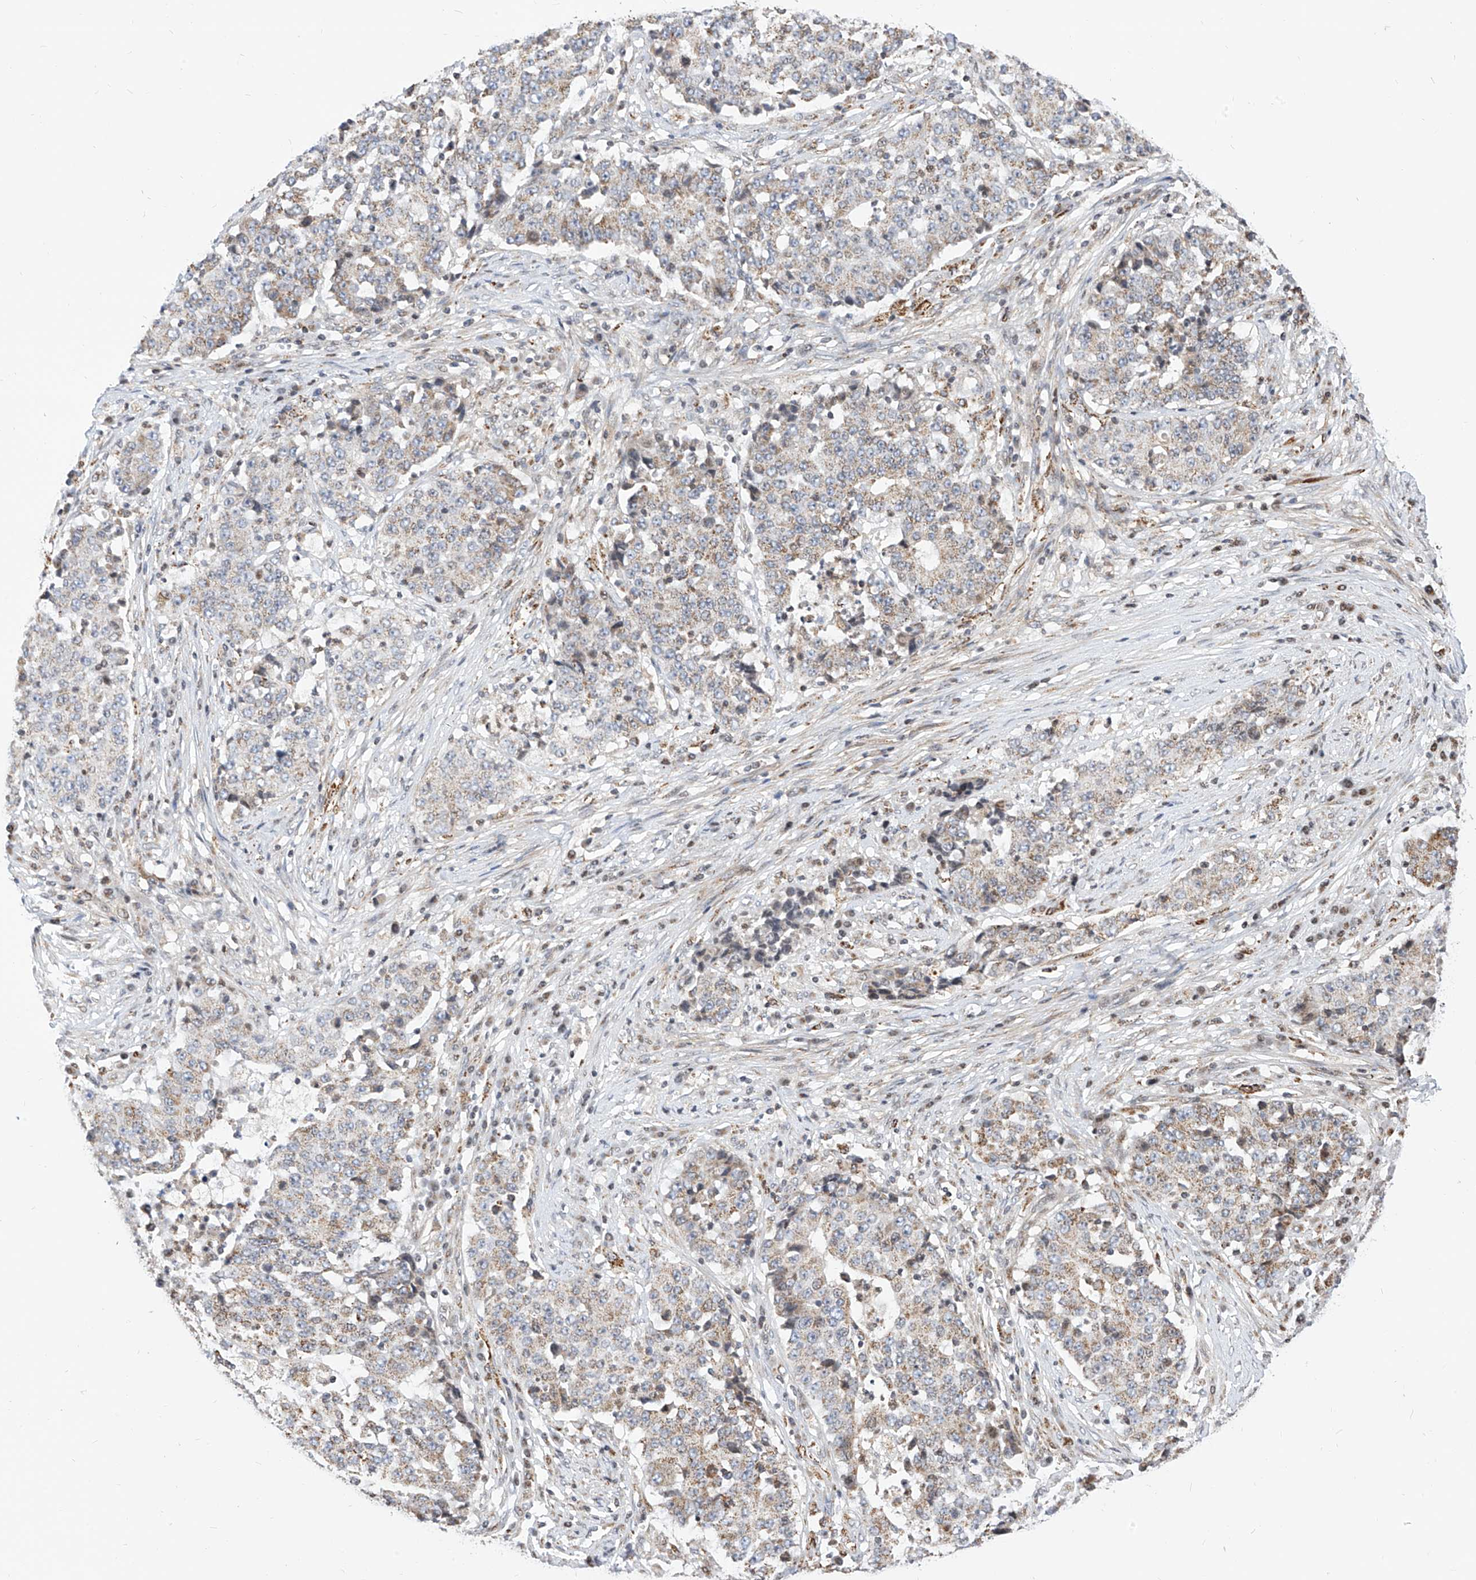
{"staining": {"intensity": "weak", "quantity": ">75%", "location": "cytoplasmic/membranous"}, "tissue": "stomach cancer", "cell_type": "Tumor cells", "image_type": "cancer", "snomed": [{"axis": "morphology", "description": "Adenocarcinoma, NOS"}, {"axis": "topography", "description": "Stomach"}], "caption": "IHC staining of stomach adenocarcinoma, which shows low levels of weak cytoplasmic/membranous expression in approximately >75% of tumor cells indicating weak cytoplasmic/membranous protein expression. The staining was performed using DAB (3,3'-diaminobenzidine) (brown) for protein detection and nuclei were counterstained in hematoxylin (blue).", "gene": "TTLL8", "patient": {"sex": "male", "age": 59}}